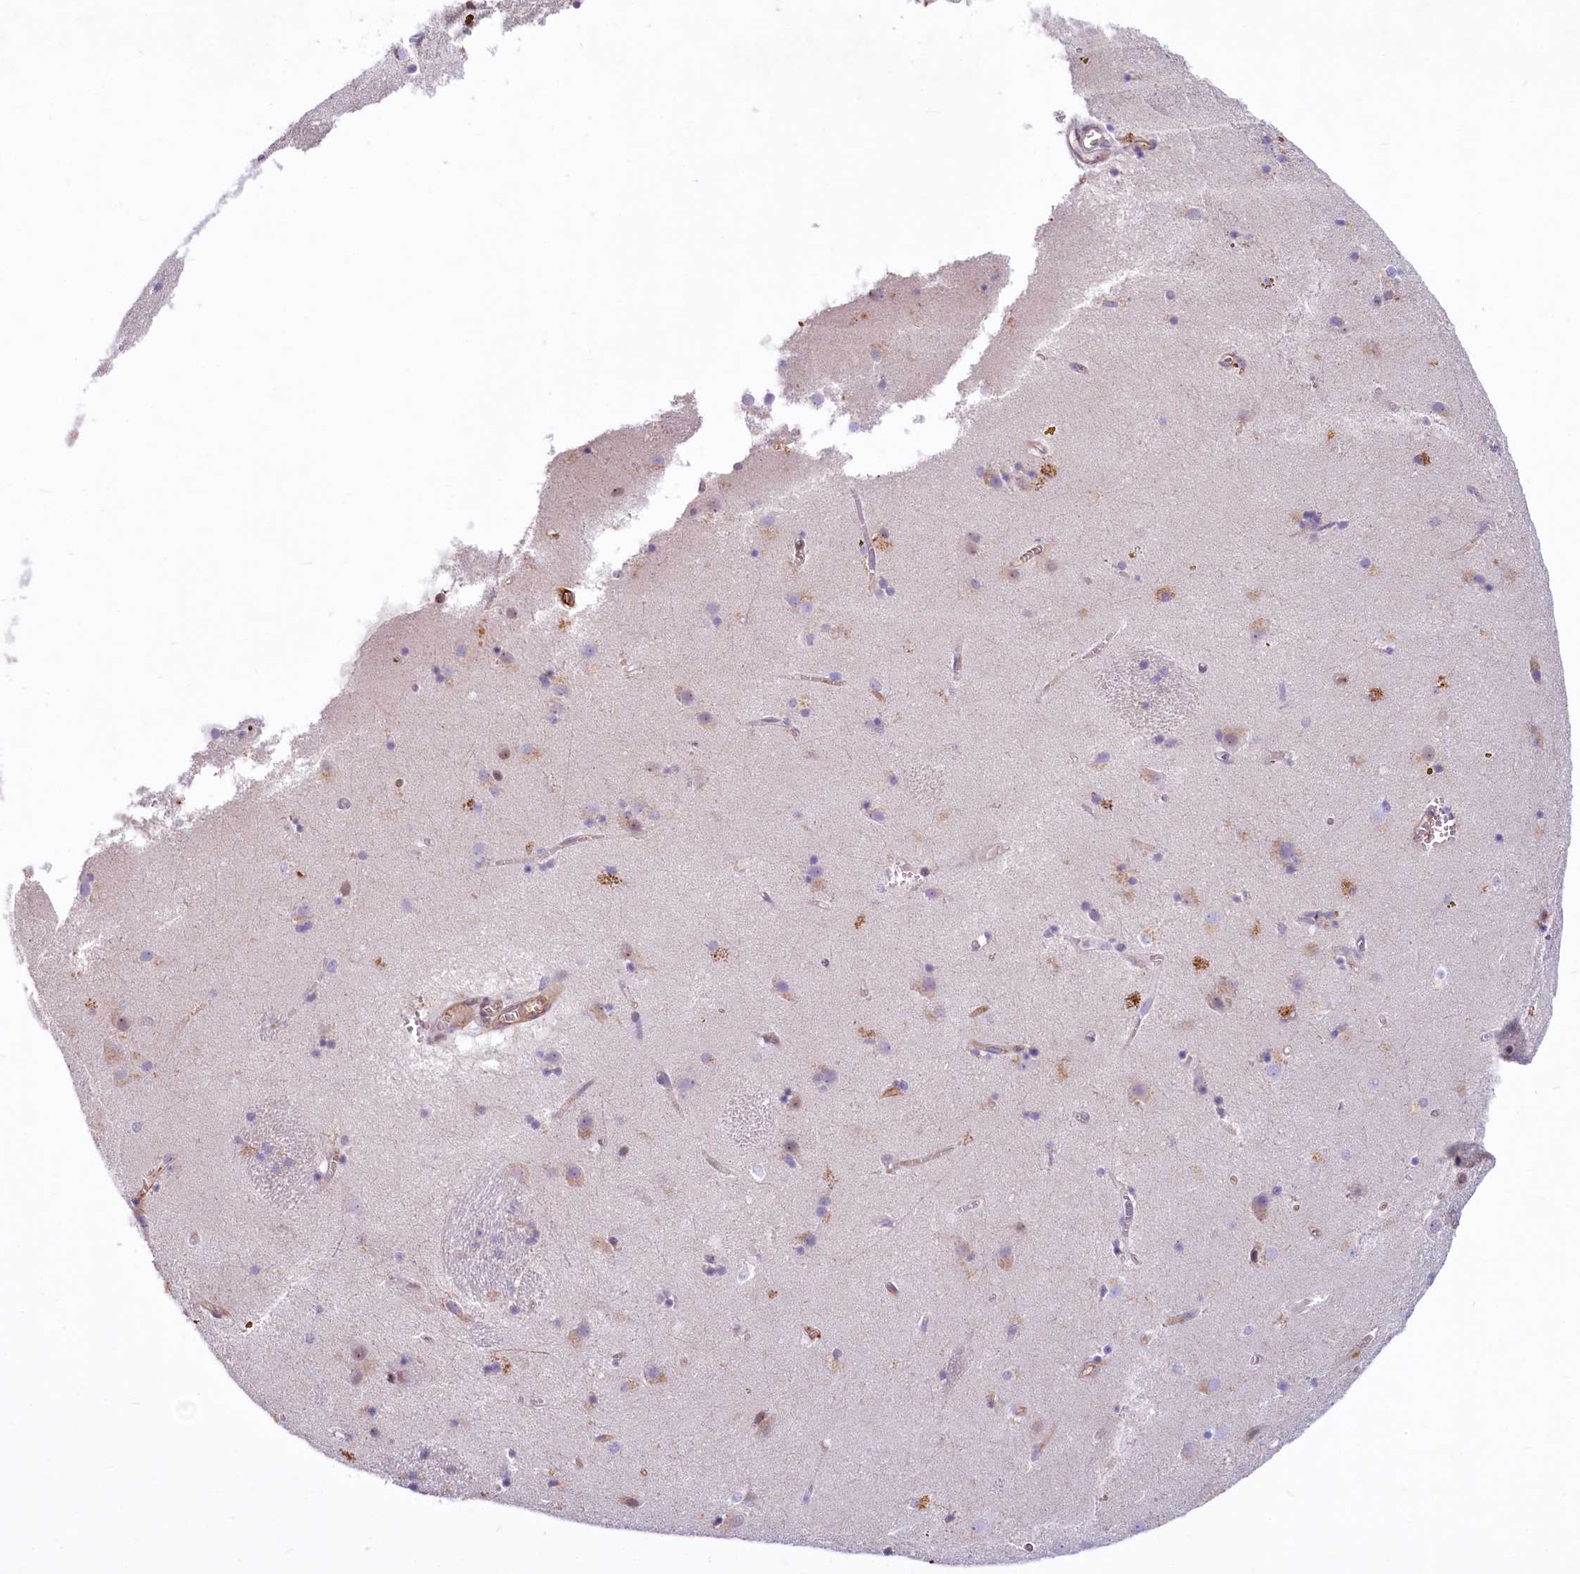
{"staining": {"intensity": "negative", "quantity": "none", "location": "none"}, "tissue": "caudate", "cell_type": "Glial cells", "image_type": "normal", "snomed": [{"axis": "morphology", "description": "Normal tissue, NOS"}, {"axis": "topography", "description": "Lateral ventricle wall"}], "caption": "This image is of benign caudate stained with IHC to label a protein in brown with the nuclei are counter-stained blue. There is no expression in glial cells.", "gene": "PROCR", "patient": {"sex": "male", "age": 70}}